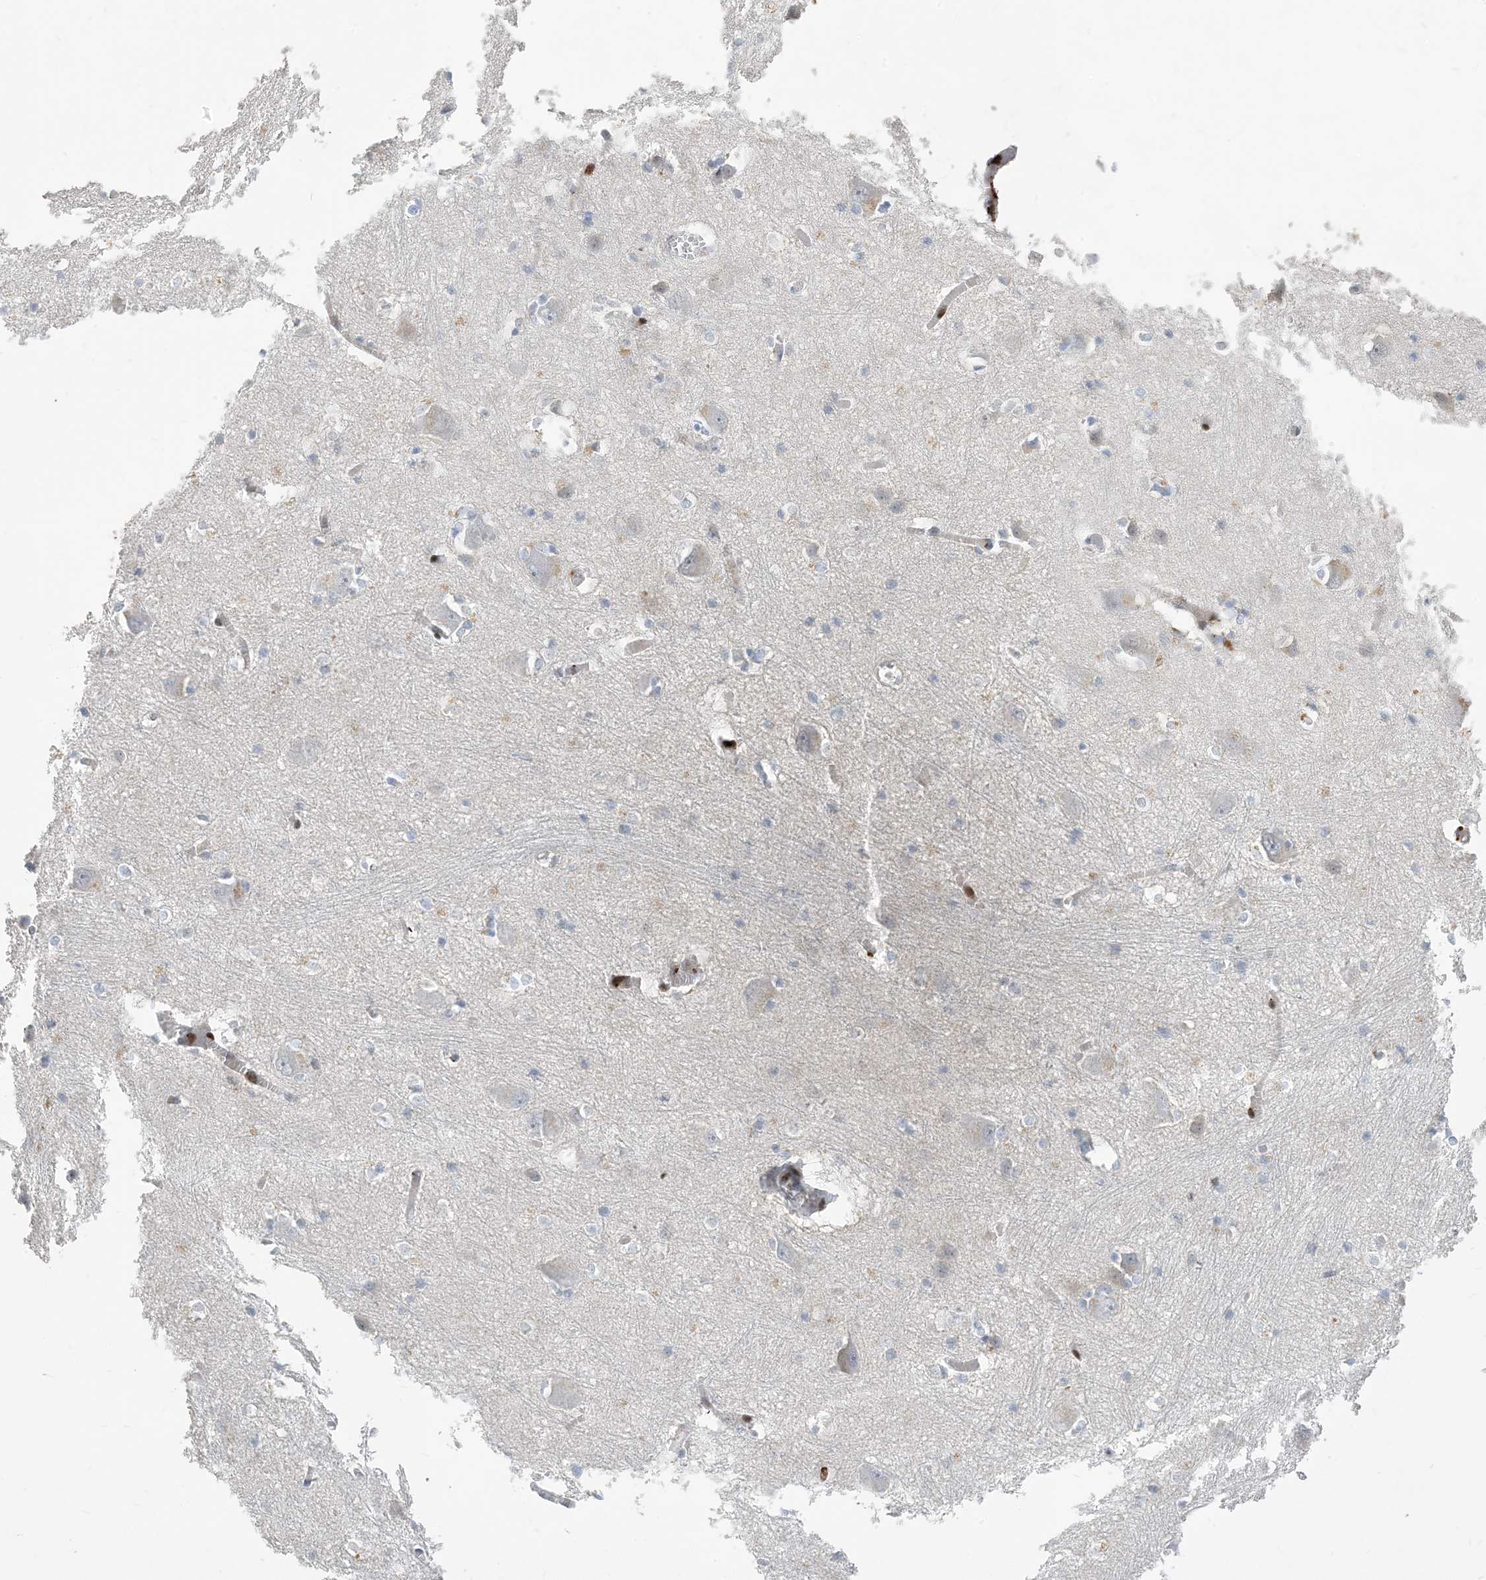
{"staining": {"intensity": "negative", "quantity": "none", "location": "none"}, "tissue": "caudate", "cell_type": "Glial cells", "image_type": "normal", "snomed": [{"axis": "morphology", "description": "Normal tissue, NOS"}, {"axis": "topography", "description": "Lateral ventricle wall"}], "caption": "Immunohistochemical staining of normal human caudate demonstrates no significant positivity in glial cells. The staining was performed using DAB (3,3'-diaminobenzidine) to visualize the protein expression in brown, while the nuclei were stained in blue with hematoxylin (Magnification: 20x).", "gene": "SLC25A53", "patient": {"sex": "male", "age": 37}}